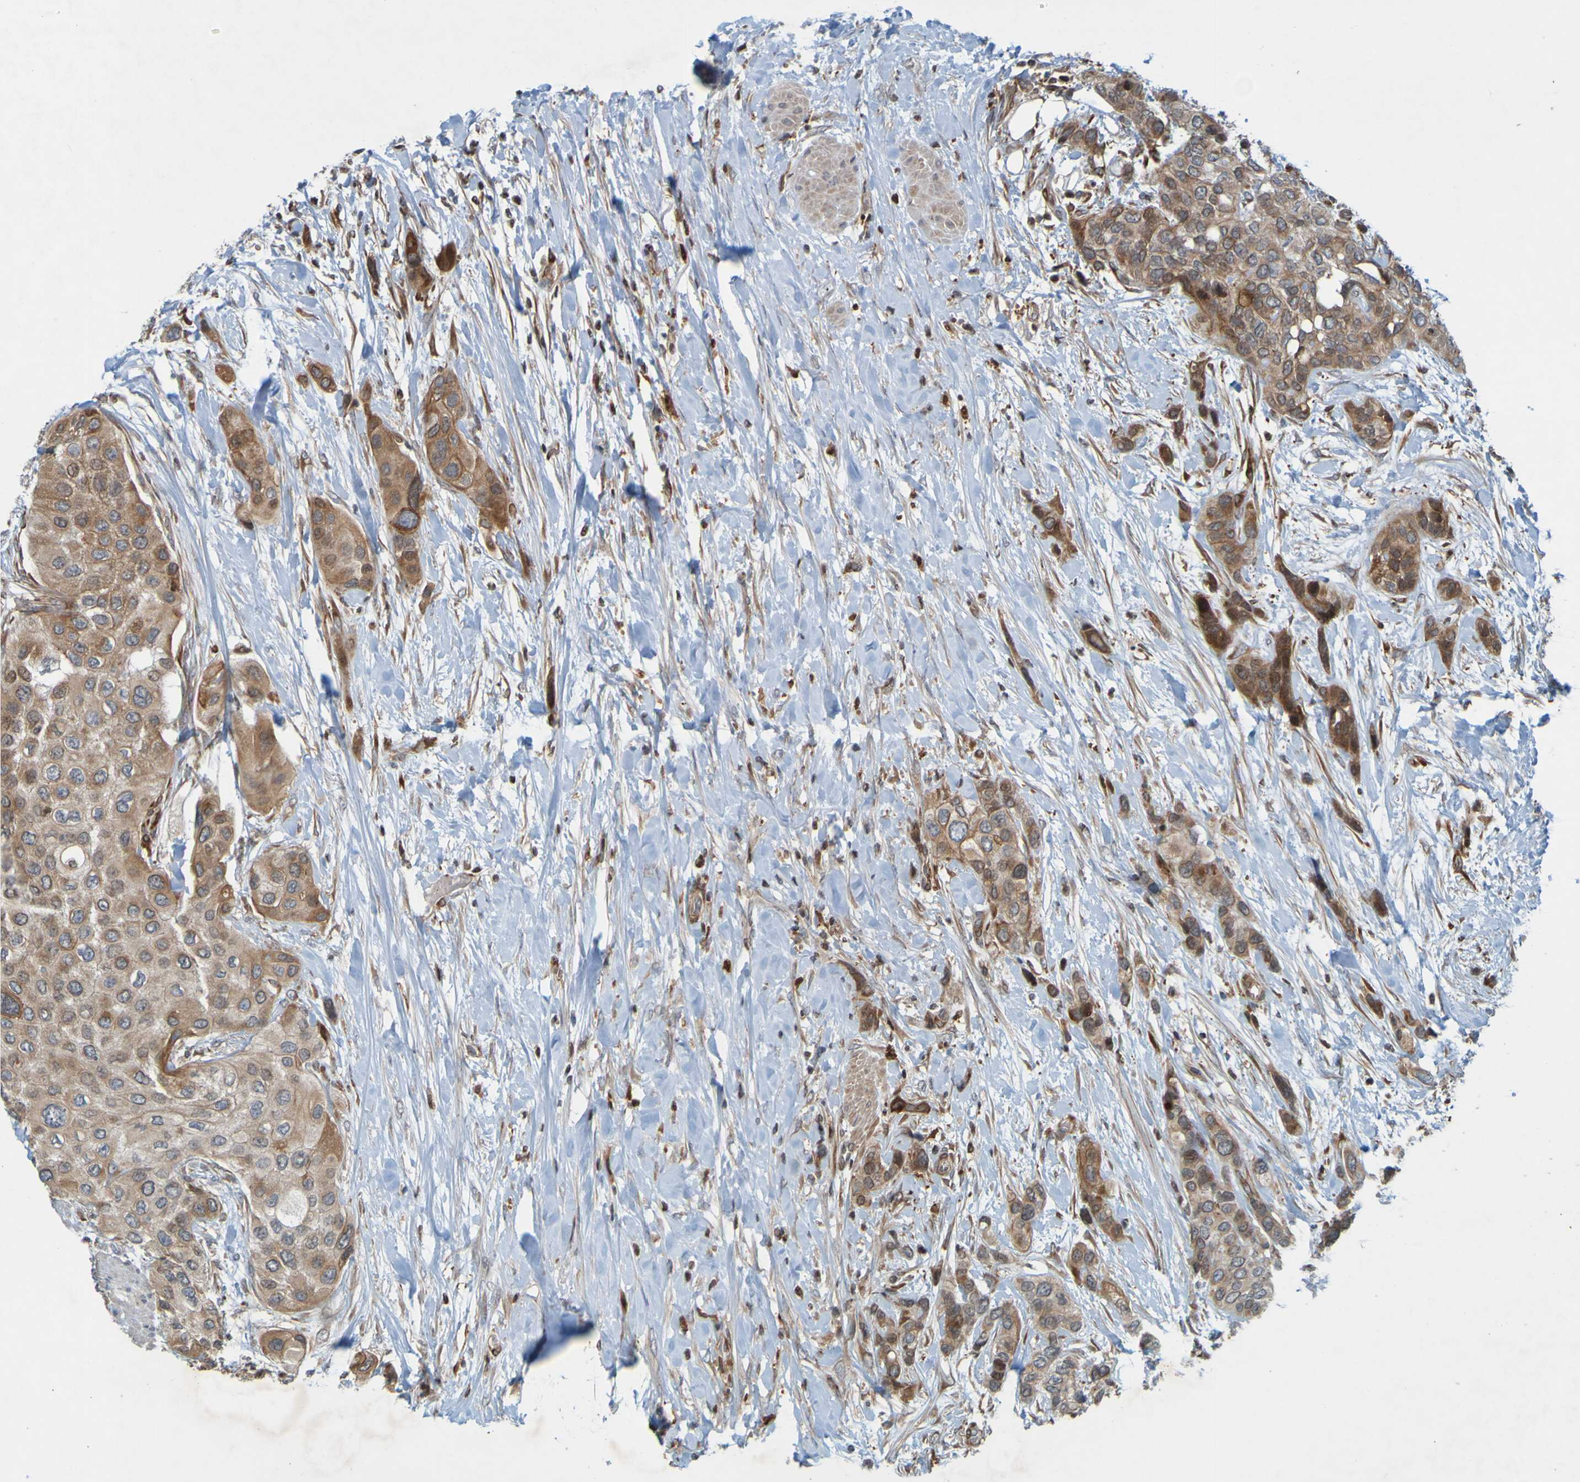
{"staining": {"intensity": "moderate", "quantity": ">75%", "location": "cytoplasmic/membranous"}, "tissue": "urothelial cancer", "cell_type": "Tumor cells", "image_type": "cancer", "snomed": [{"axis": "morphology", "description": "Urothelial carcinoma, High grade"}, {"axis": "topography", "description": "Urinary bladder"}], "caption": "This is an image of IHC staining of urothelial cancer, which shows moderate expression in the cytoplasmic/membranous of tumor cells.", "gene": "GUCY1A1", "patient": {"sex": "female", "age": 56}}